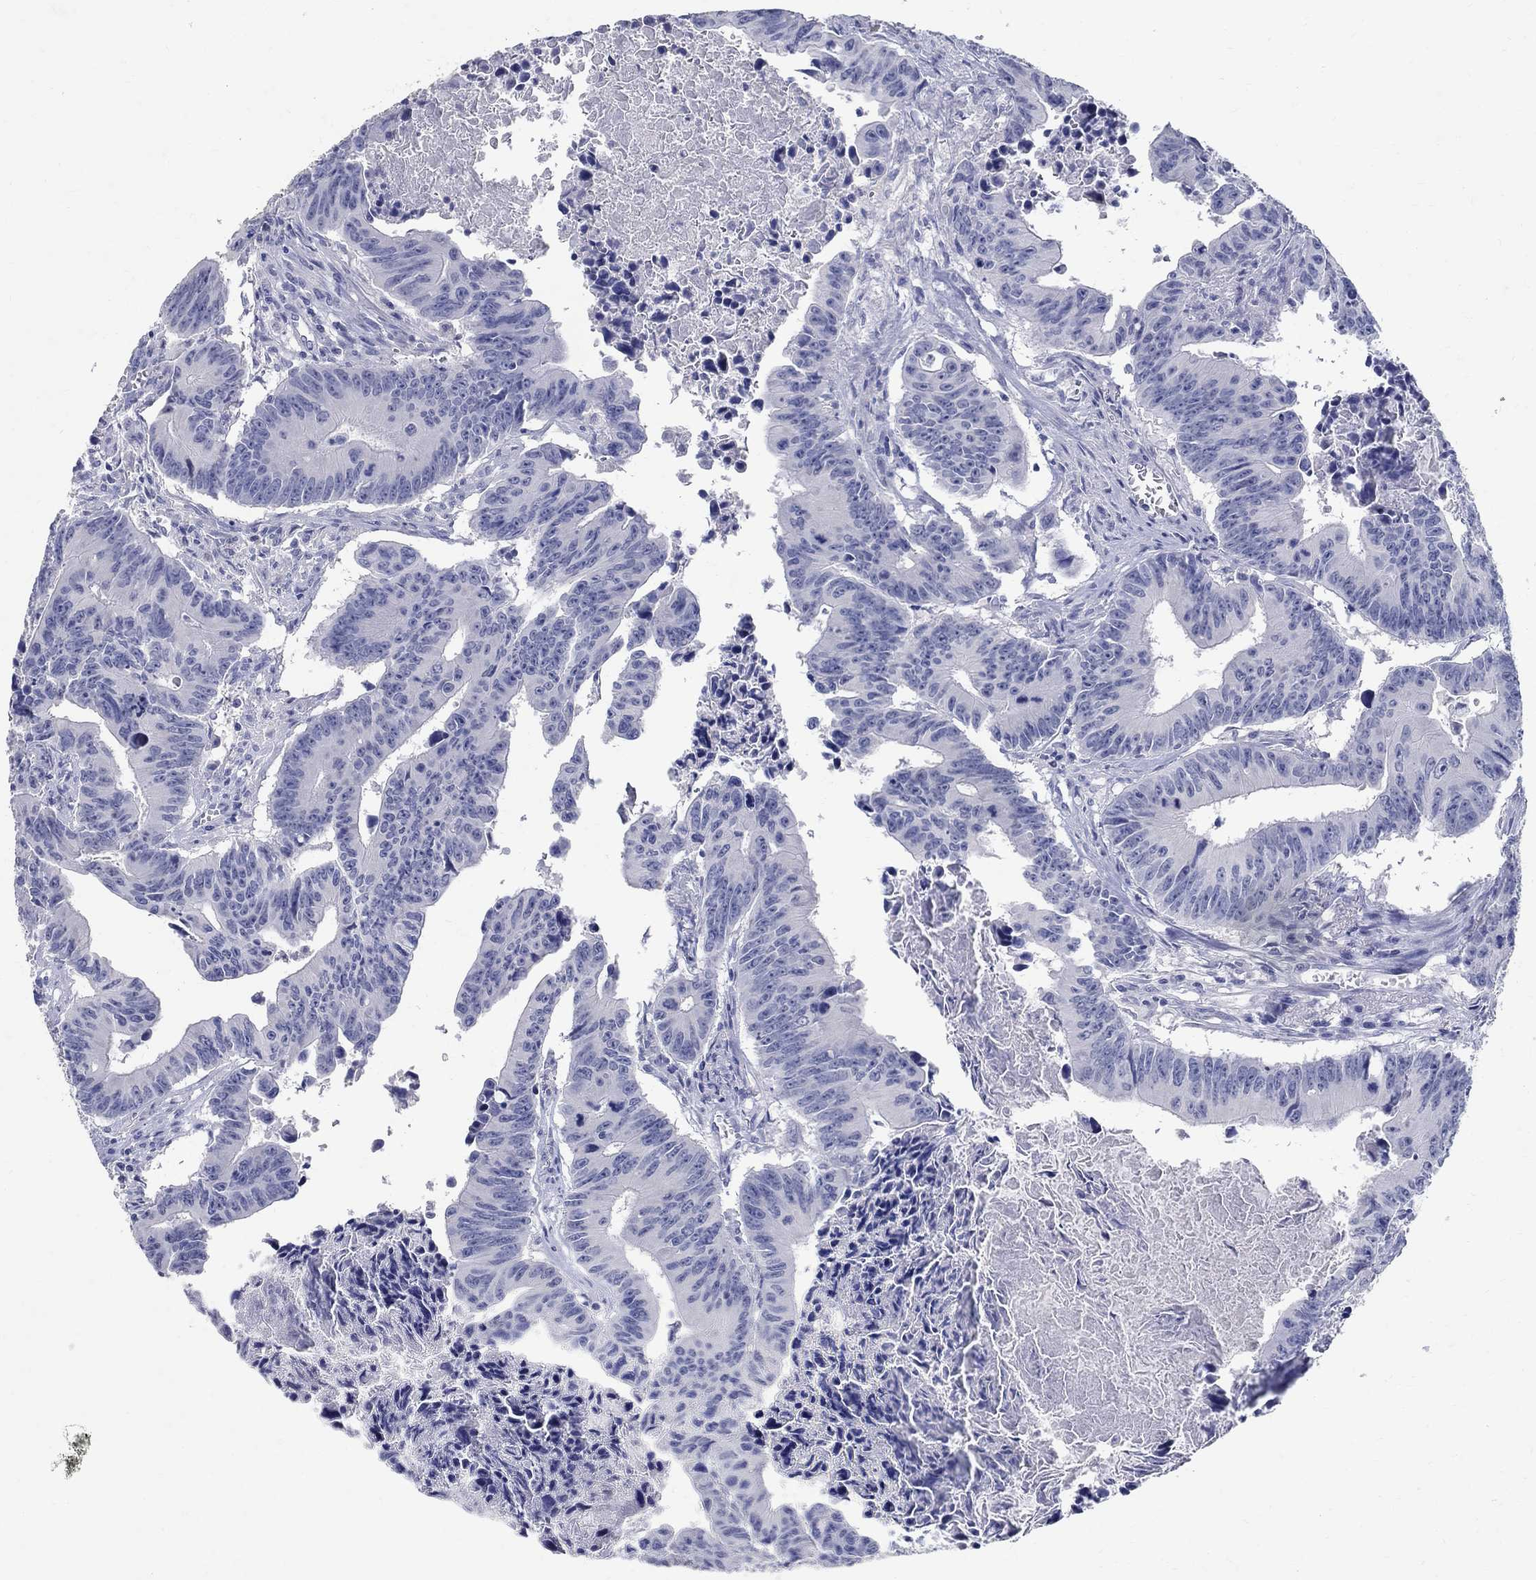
{"staining": {"intensity": "negative", "quantity": "none", "location": "none"}, "tissue": "colorectal cancer", "cell_type": "Tumor cells", "image_type": "cancer", "snomed": [{"axis": "morphology", "description": "Adenocarcinoma, NOS"}, {"axis": "topography", "description": "Colon"}], "caption": "A high-resolution micrograph shows immunohistochemistry (IHC) staining of adenocarcinoma (colorectal), which exhibits no significant staining in tumor cells. (Stains: DAB (3,3'-diaminobenzidine) immunohistochemistry (IHC) with hematoxylin counter stain, Microscopy: brightfield microscopy at high magnification).", "gene": "SOX2", "patient": {"sex": "female", "age": 87}}